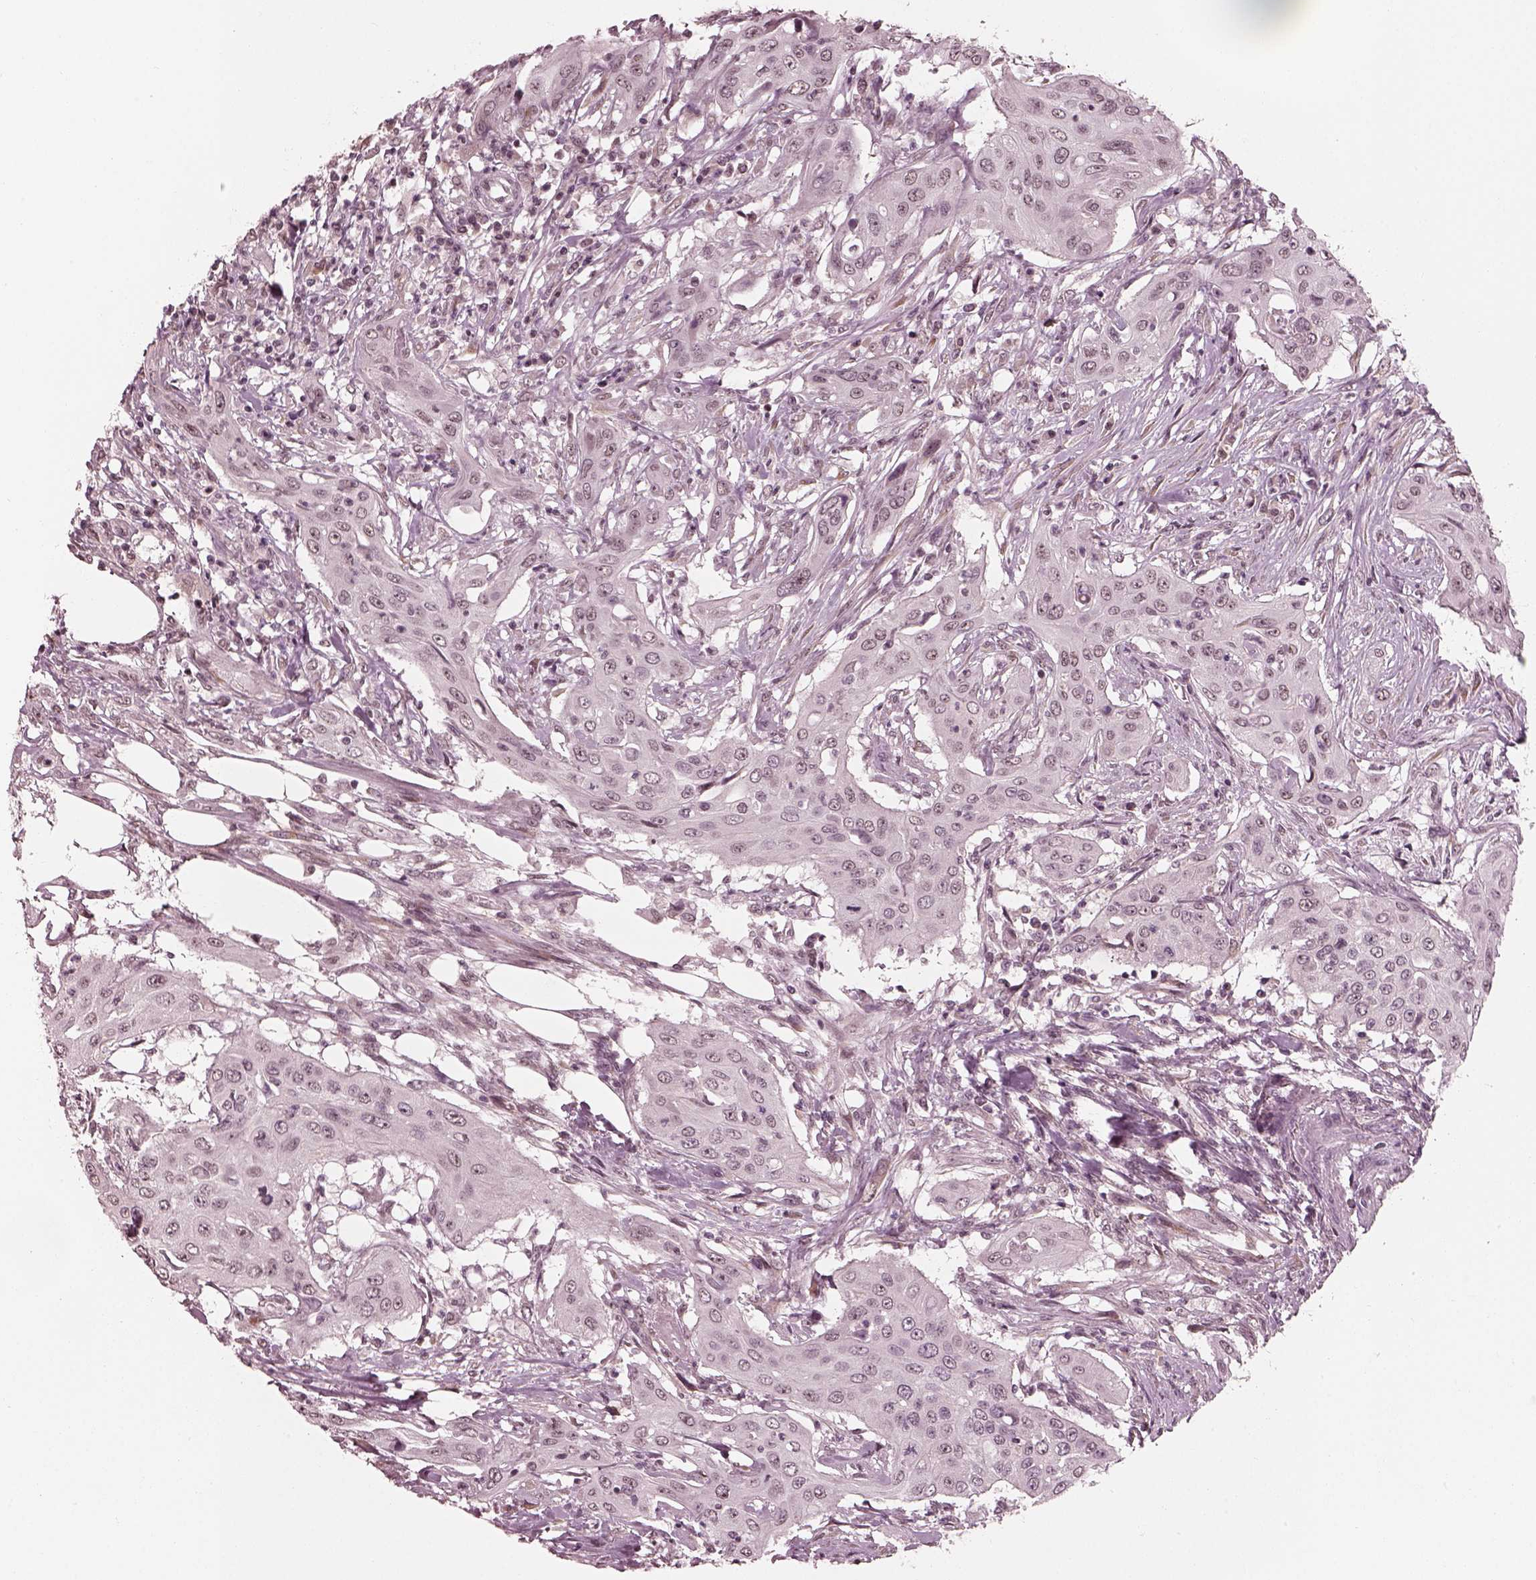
{"staining": {"intensity": "negative", "quantity": "none", "location": "none"}, "tissue": "urothelial cancer", "cell_type": "Tumor cells", "image_type": "cancer", "snomed": [{"axis": "morphology", "description": "Urothelial carcinoma, High grade"}, {"axis": "topography", "description": "Urinary bladder"}], "caption": "This is a photomicrograph of immunohistochemistry (IHC) staining of urothelial carcinoma (high-grade), which shows no positivity in tumor cells.", "gene": "RPGRIP1", "patient": {"sex": "male", "age": 82}}